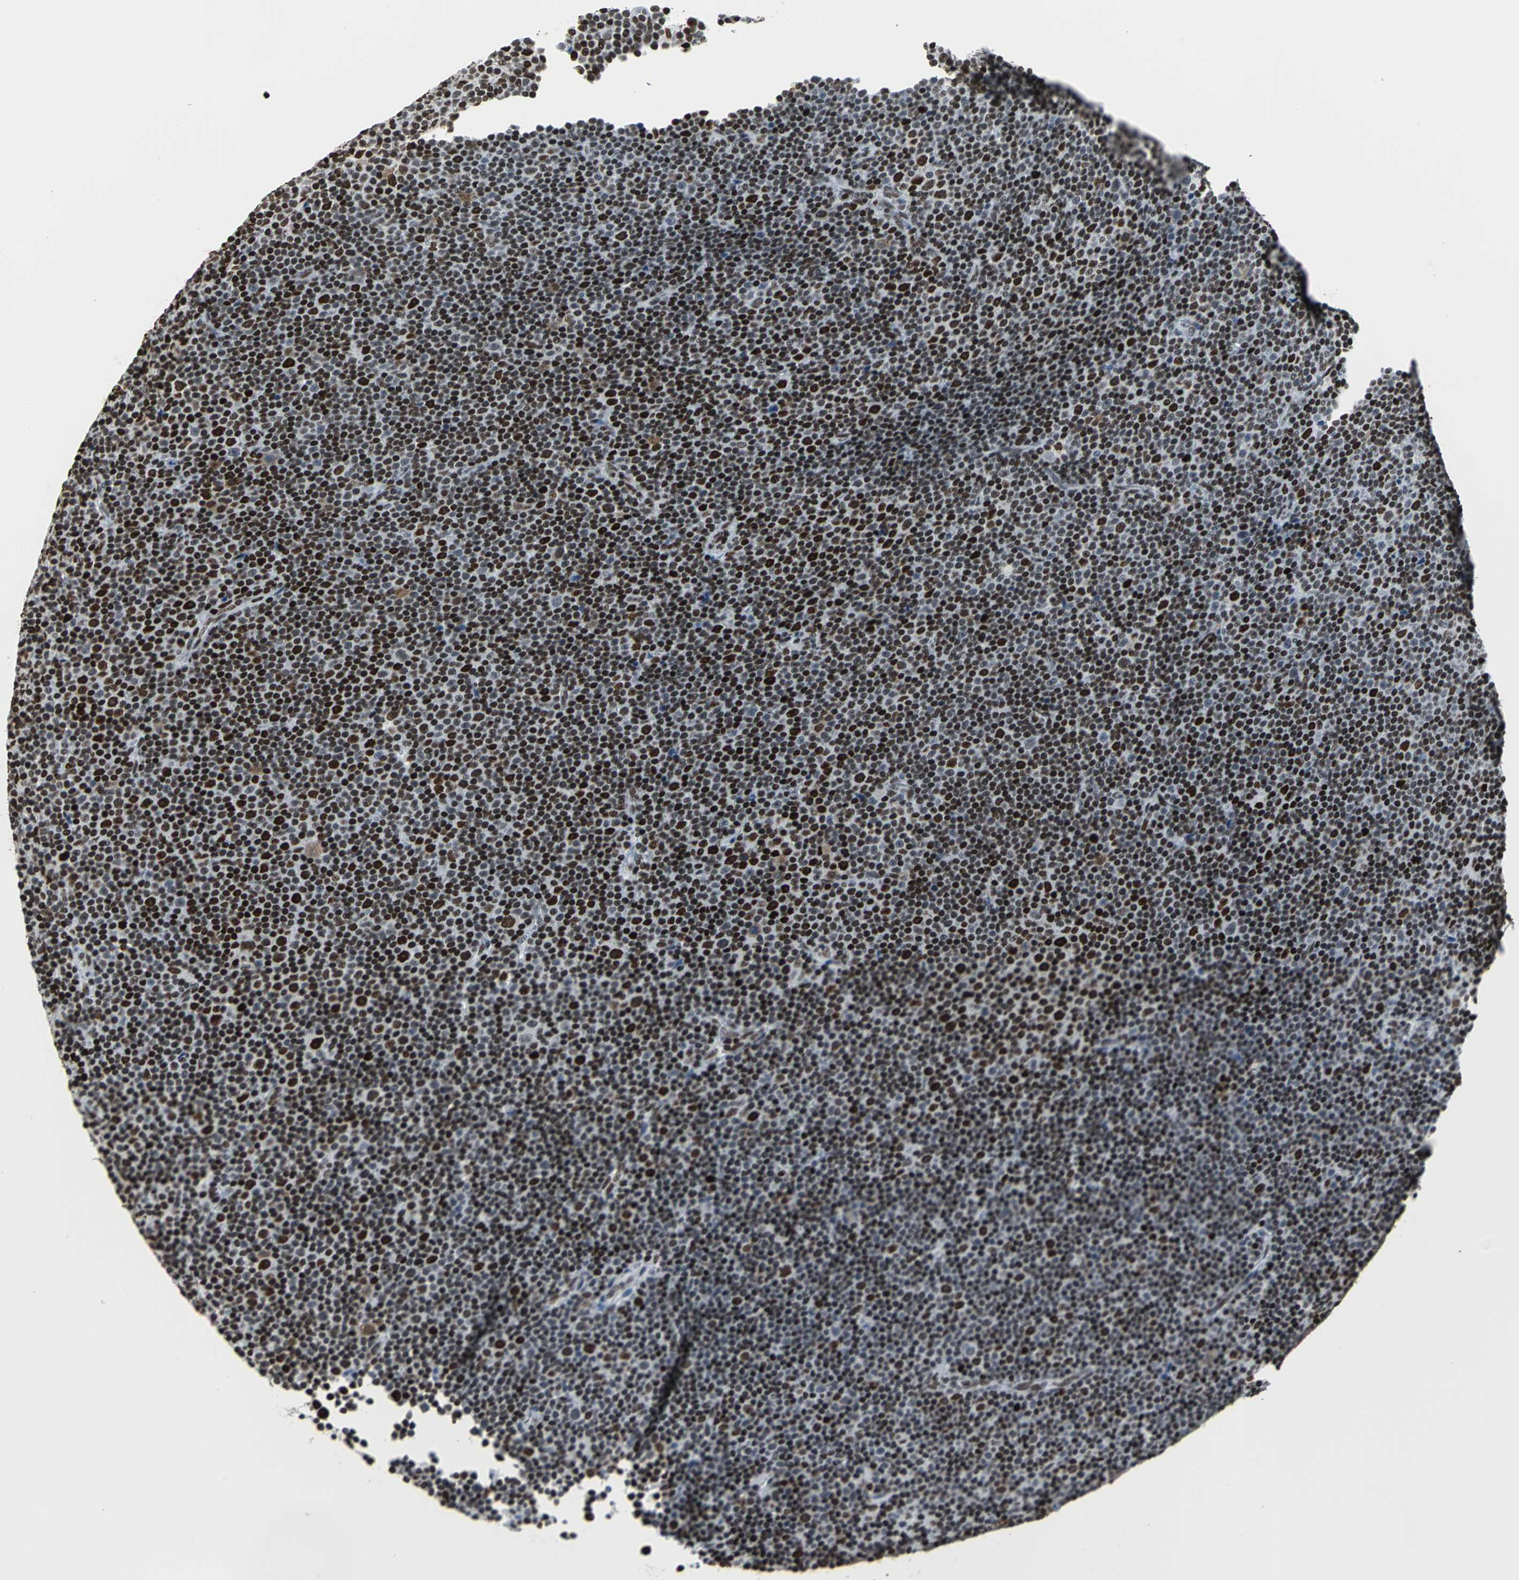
{"staining": {"intensity": "strong", "quantity": ">75%", "location": "nuclear"}, "tissue": "lymphoma", "cell_type": "Tumor cells", "image_type": "cancer", "snomed": [{"axis": "morphology", "description": "Malignant lymphoma, non-Hodgkin's type, Low grade"}, {"axis": "topography", "description": "Lymph node"}], "caption": "Malignant lymphoma, non-Hodgkin's type (low-grade) tissue displays strong nuclear positivity in about >75% of tumor cells, visualized by immunohistochemistry.", "gene": "HNRNPD", "patient": {"sex": "female", "age": 67}}